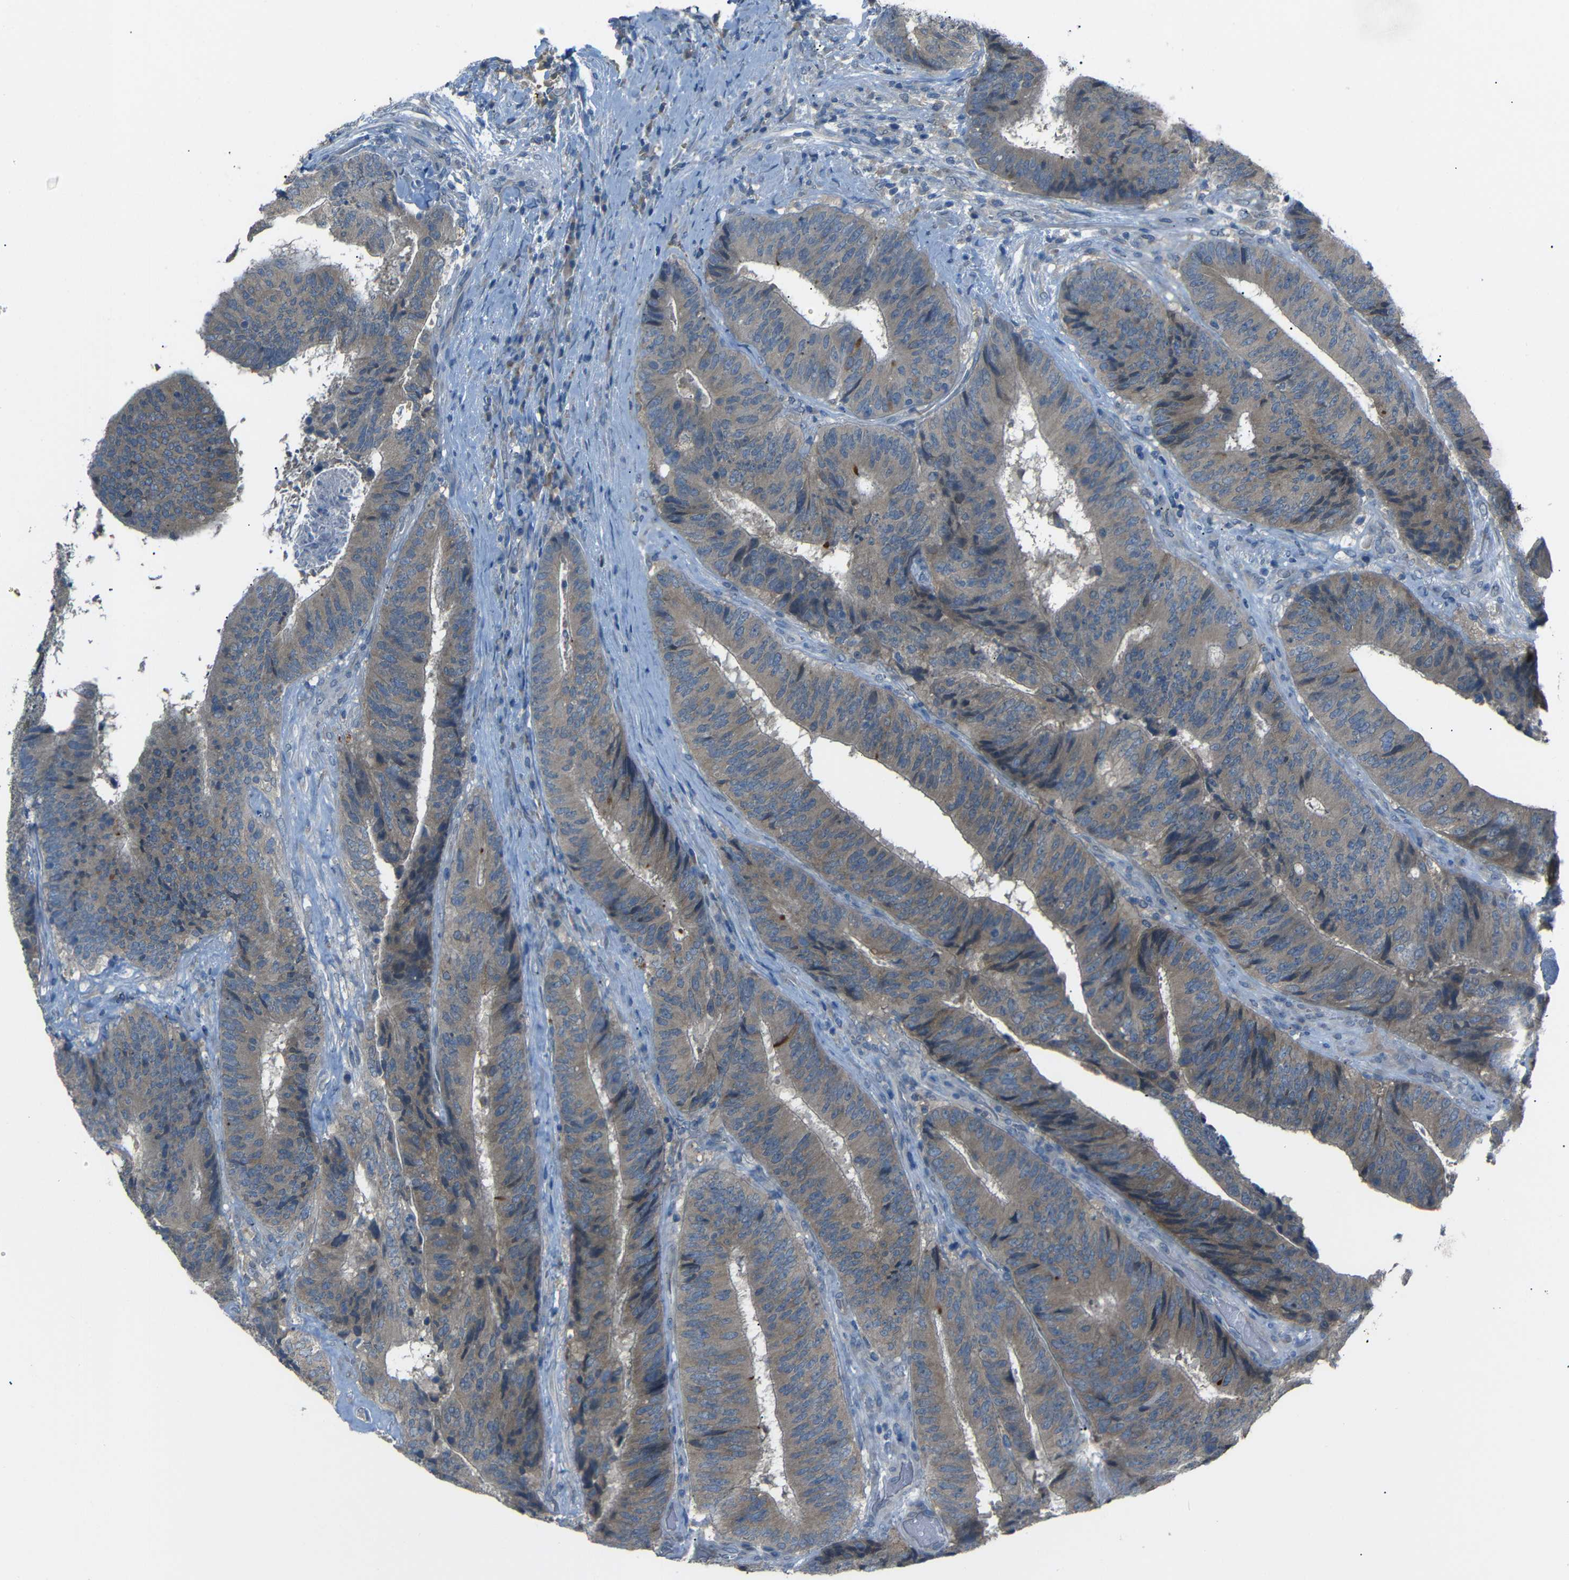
{"staining": {"intensity": "weak", "quantity": ">75%", "location": "cytoplasmic/membranous"}, "tissue": "colorectal cancer", "cell_type": "Tumor cells", "image_type": "cancer", "snomed": [{"axis": "morphology", "description": "Adenocarcinoma, NOS"}, {"axis": "topography", "description": "Rectum"}], "caption": "Colorectal adenocarcinoma tissue shows weak cytoplasmic/membranous staining in approximately >75% of tumor cells", "gene": "C6orf89", "patient": {"sex": "male", "age": 72}}